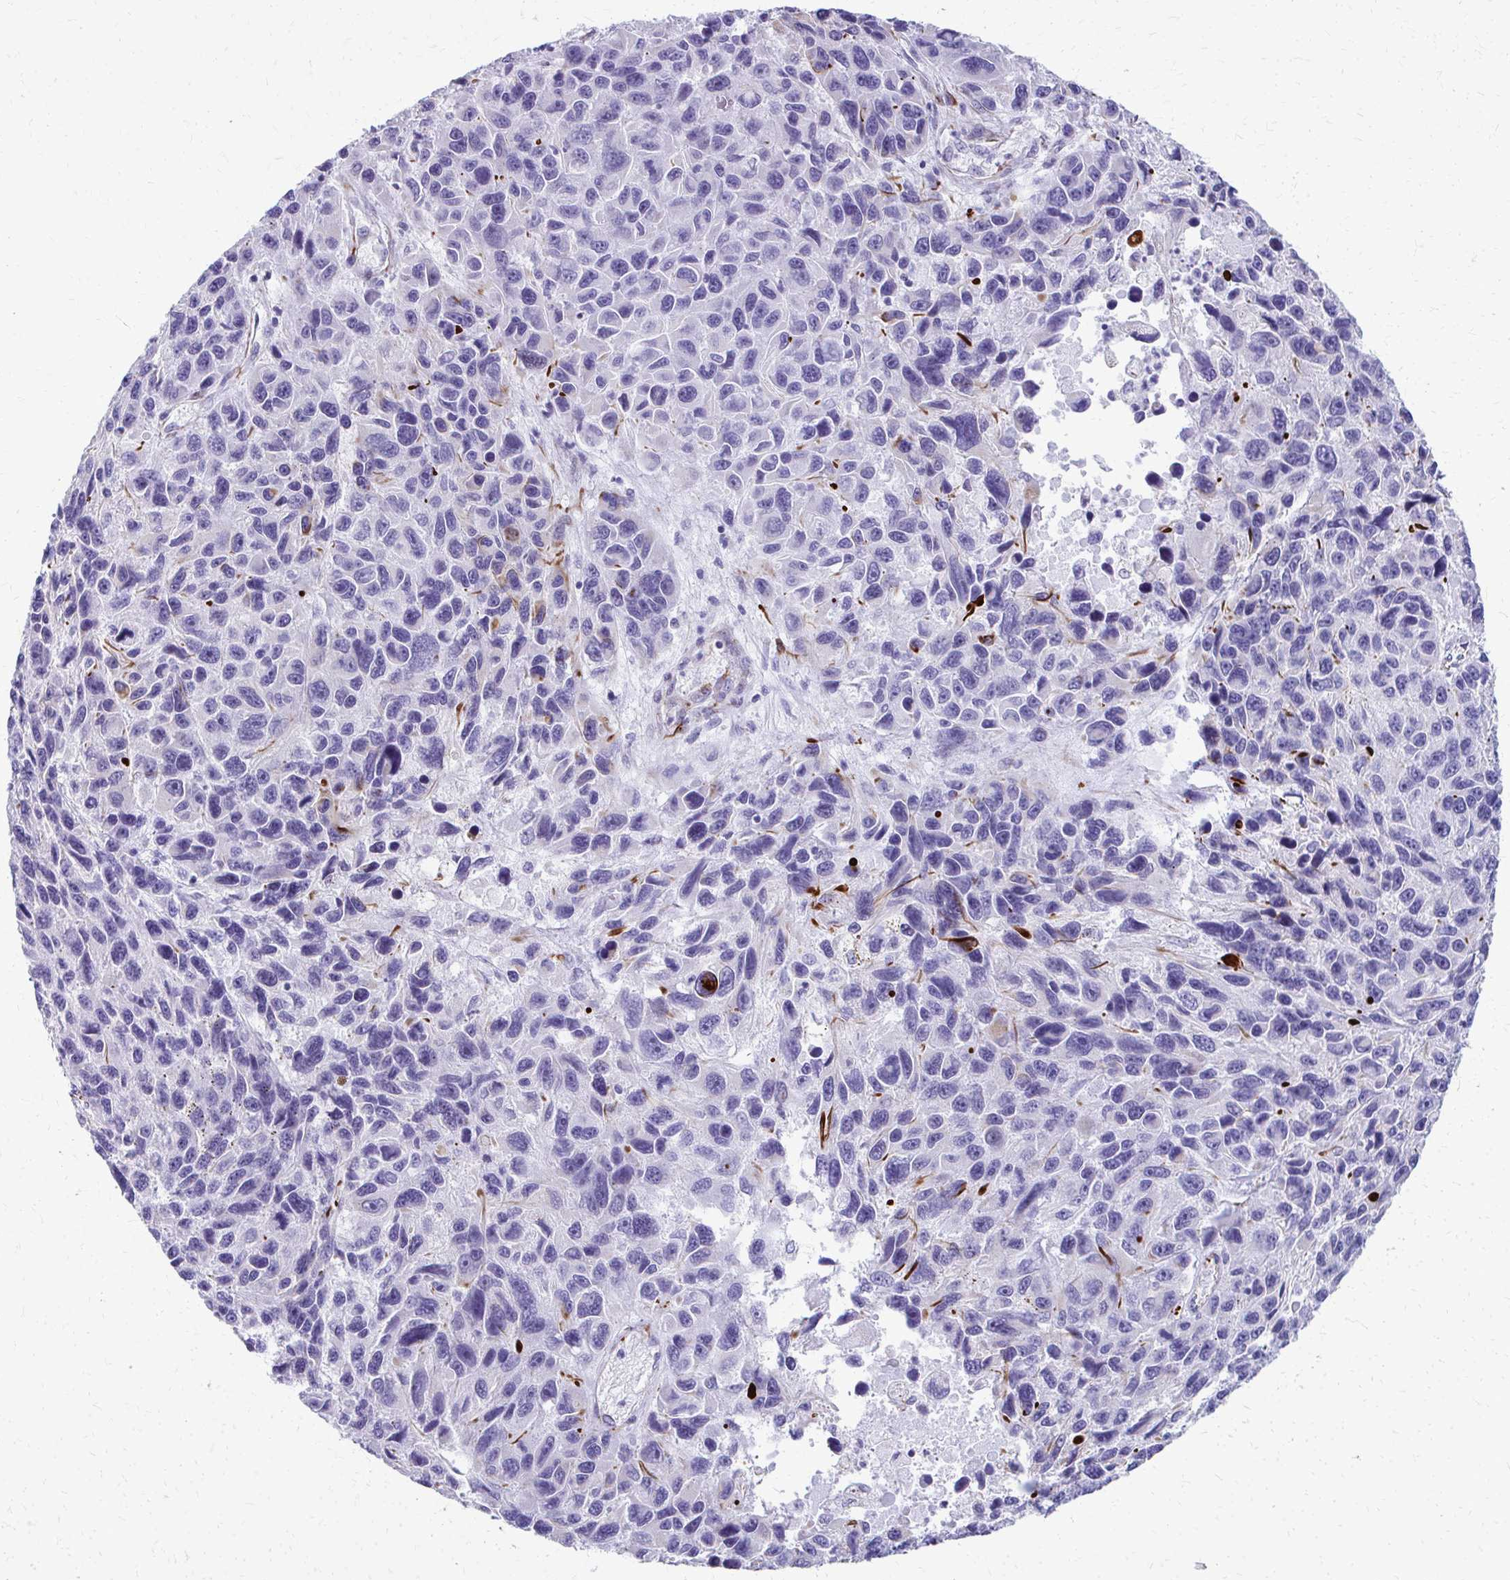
{"staining": {"intensity": "negative", "quantity": "none", "location": "none"}, "tissue": "melanoma", "cell_type": "Tumor cells", "image_type": "cancer", "snomed": [{"axis": "morphology", "description": "Malignant melanoma, NOS"}, {"axis": "topography", "description": "Skin"}], "caption": "Immunohistochemistry micrograph of neoplastic tissue: human malignant melanoma stained with DAB reveals no significant protein positivity in tumor cells. Nuclei are stained in blue.", "gene": "TRIM6", "patient": {"sex": "male", "age": 53}}